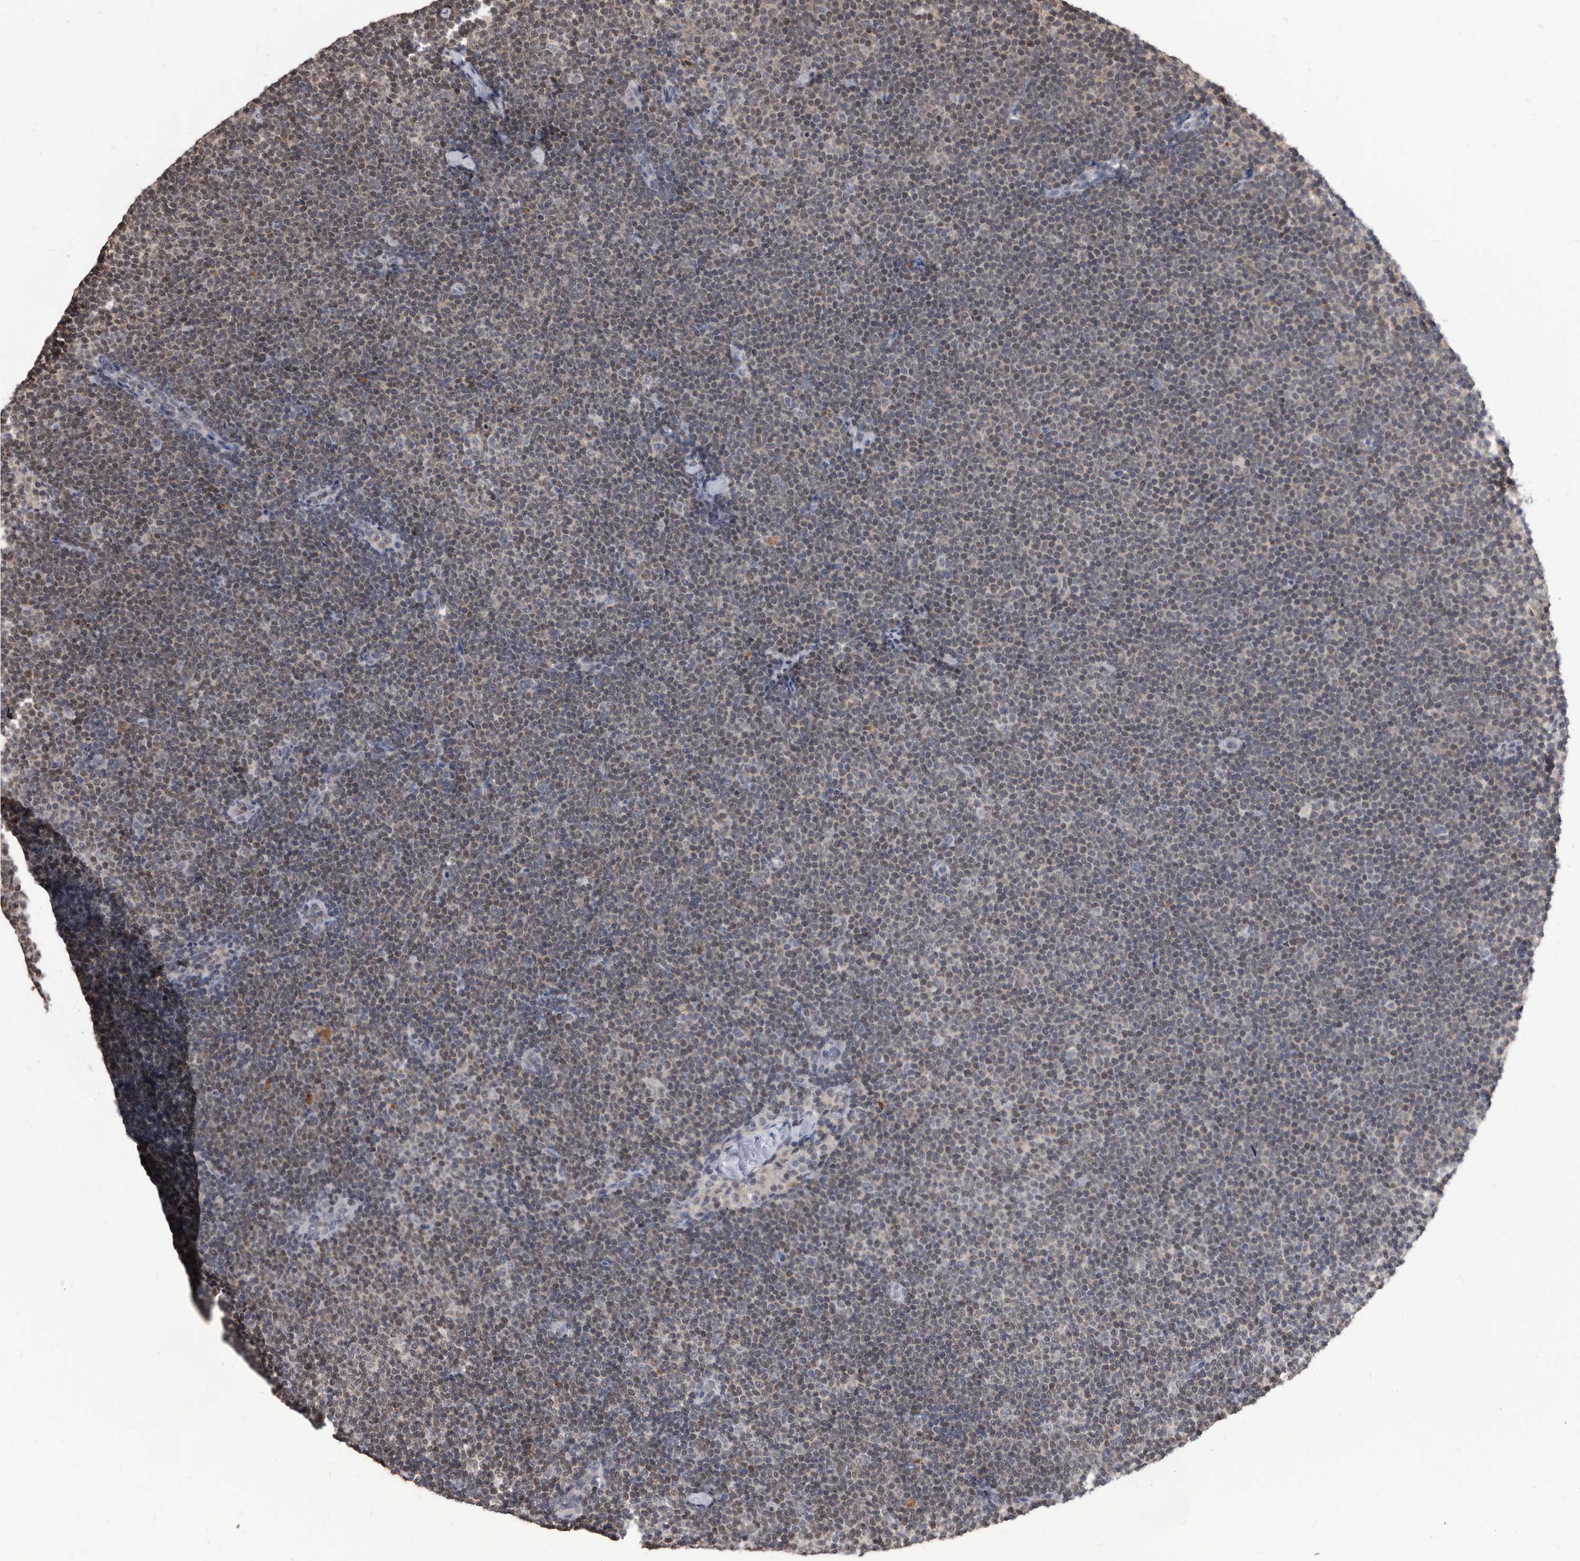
{"staining": {"intensity": "weak", "quantity": "25%-75%", "location": "cytoplasmic/membranous,nuclear"}, "tissue": "lymphoma", "cell_type": "Tumor cells", "image_type": "cancer", "snomed": [{"axis": "morphology", "description": "Malignant lymphoma, non-Hodgkin's type, Low grade"}, {"axis": "topography", "description": "Lymph node"}], "caption": "Lymphoma stained with IHC shows weak cytoplasmic/membranous and nuclear staining in approximately 25%-75% of tumor cells. The protein of interest is stained brown, and the nuclei are stained in blue (DAB (3,3'-diaminobenzidine) IHC with brightfield microscopy, high magnification).", "gene": "TSTD1", "patient": {"sex": "female", "age": 53}}